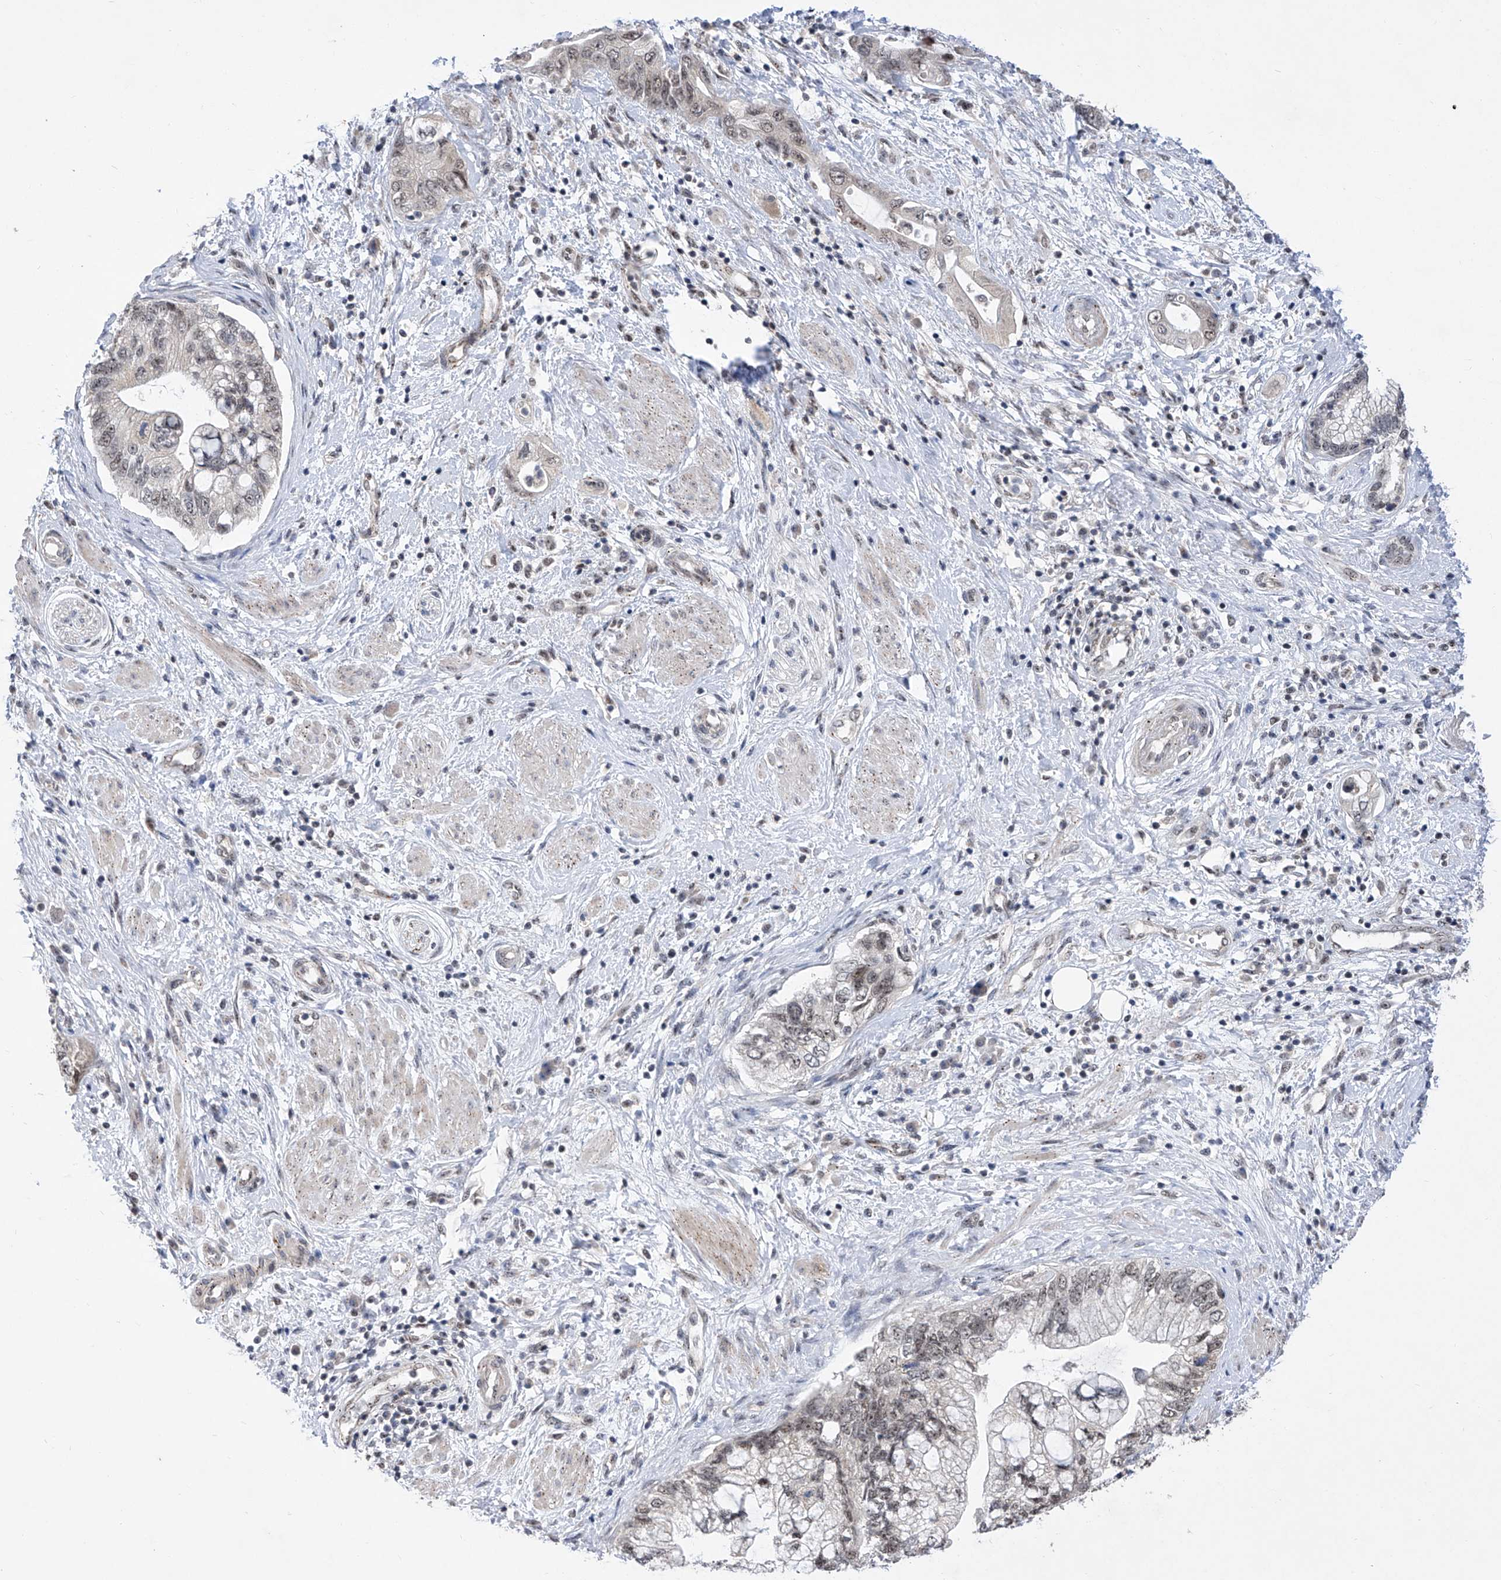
{"staining": {"intensity": "weak", "quantity": "<25%", "location": "nuclear"}, "tissue": "pancreatic cancer", "cell_type": "Tumor cells", "image_type": "cancer", "snomed": [{"axis": "morphology", "description": "Adenocarcinoma, NOS"}, {"axis": "topography", "description": "Pancreas"}], "caption": "Immunohistochemistry histopathology image of human pancreatic cancer stained for a protein (brown), which shows no expression in tumor cells.", "gene": "RAD54L", "patient": {"sex": "female", "age": 73}}